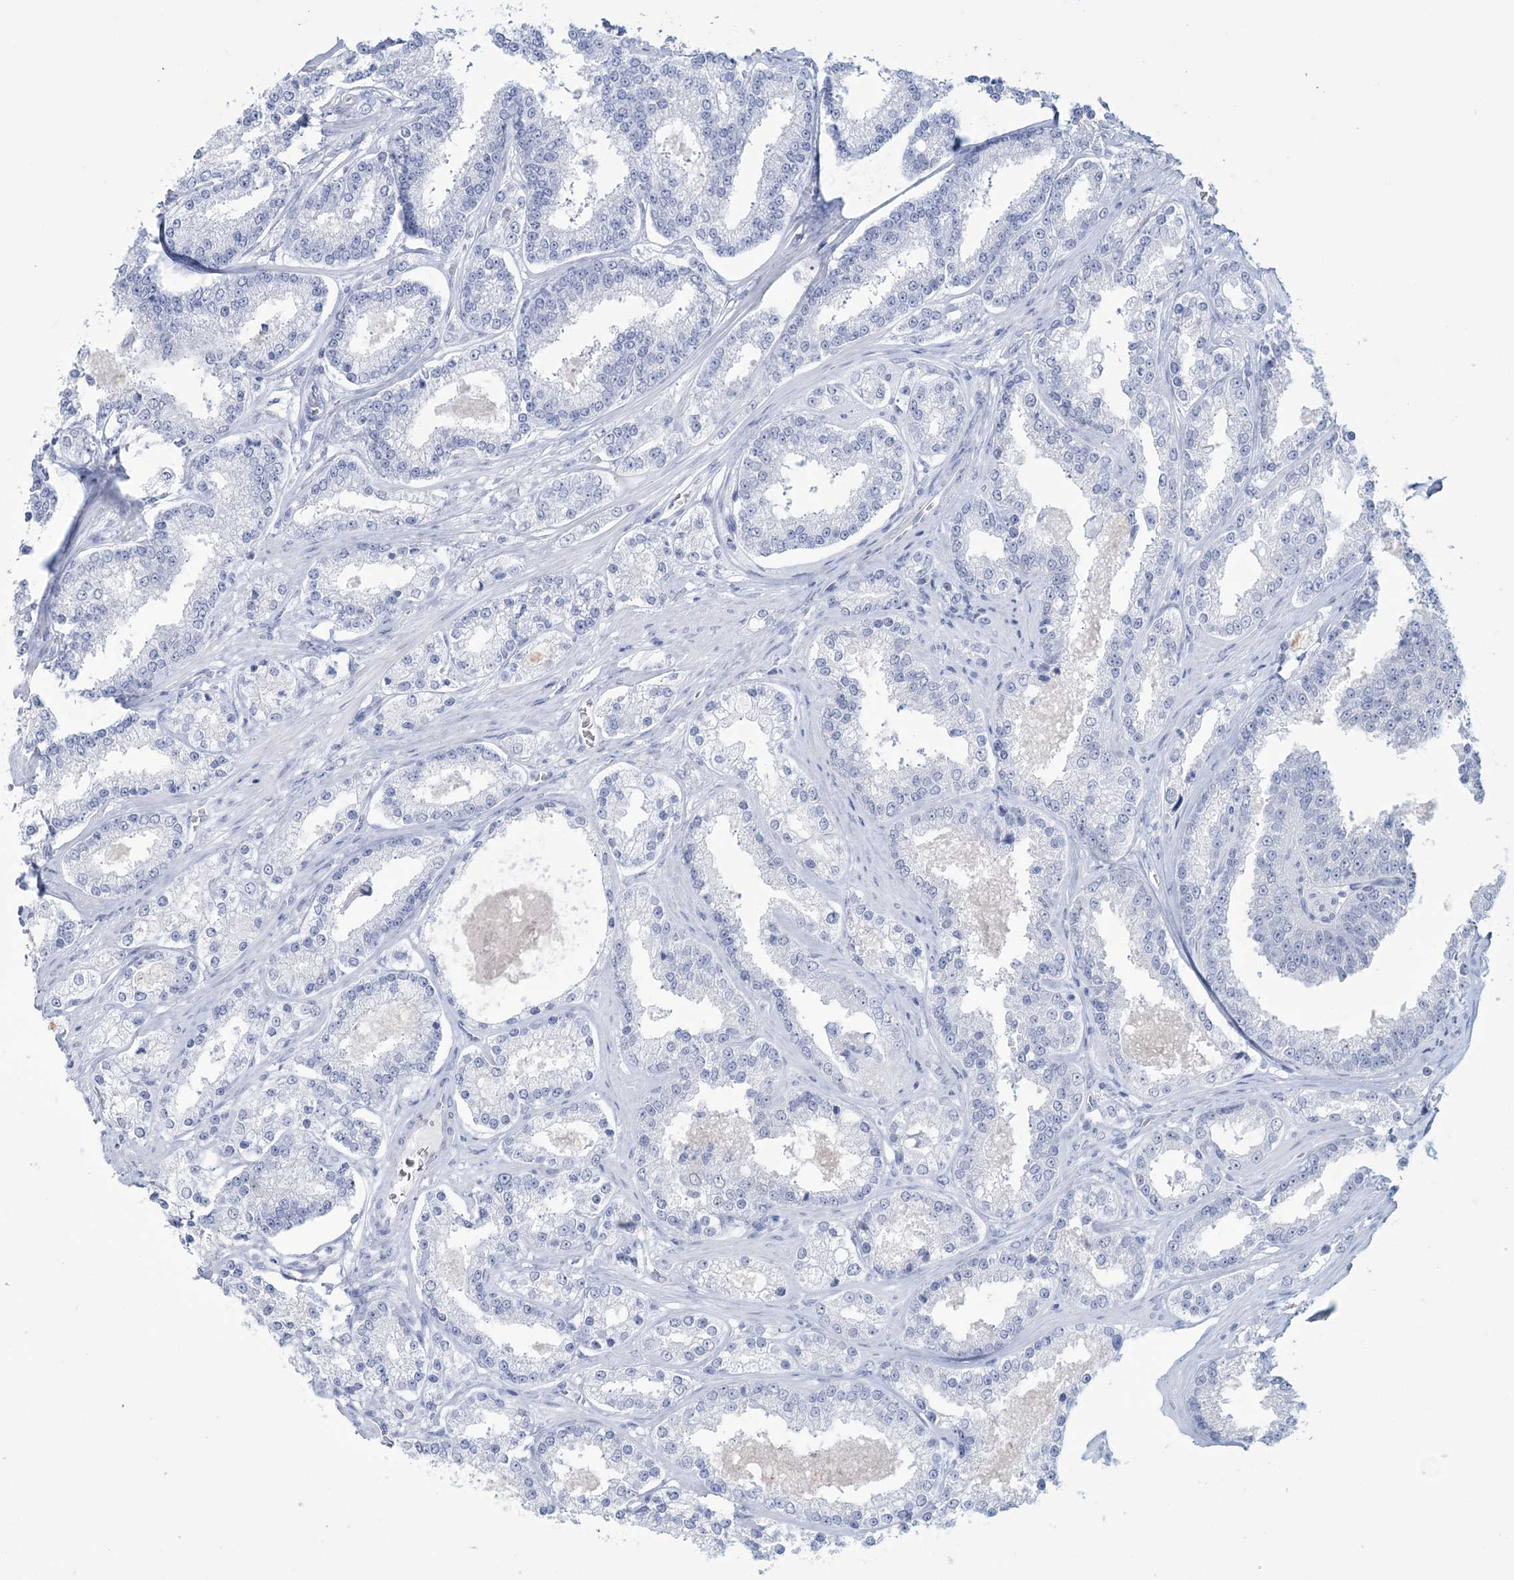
{"staining": {"intensity": "negative", "quantity": "none", "location": "none"}, "tissue": "prostate cancer", "cell_type": "Tumor cells", "image_type": "cancer", "snomed": [{"axis": "morphology", "description": "Normal tissue, NOS"}, {"axis": "morphology", "description": "Adenocarcinoma, High grade"}, {"axis": "topography", "description": "Prostate"}], "caption": "This is a image of IHC staining of adenocarcinoma (high-grade) (prostate), which shows no staining in tumor cells. Nuclei are stained in blue.", "gene": "DPCD", "patient": {"sex": "male", "age": 83}}